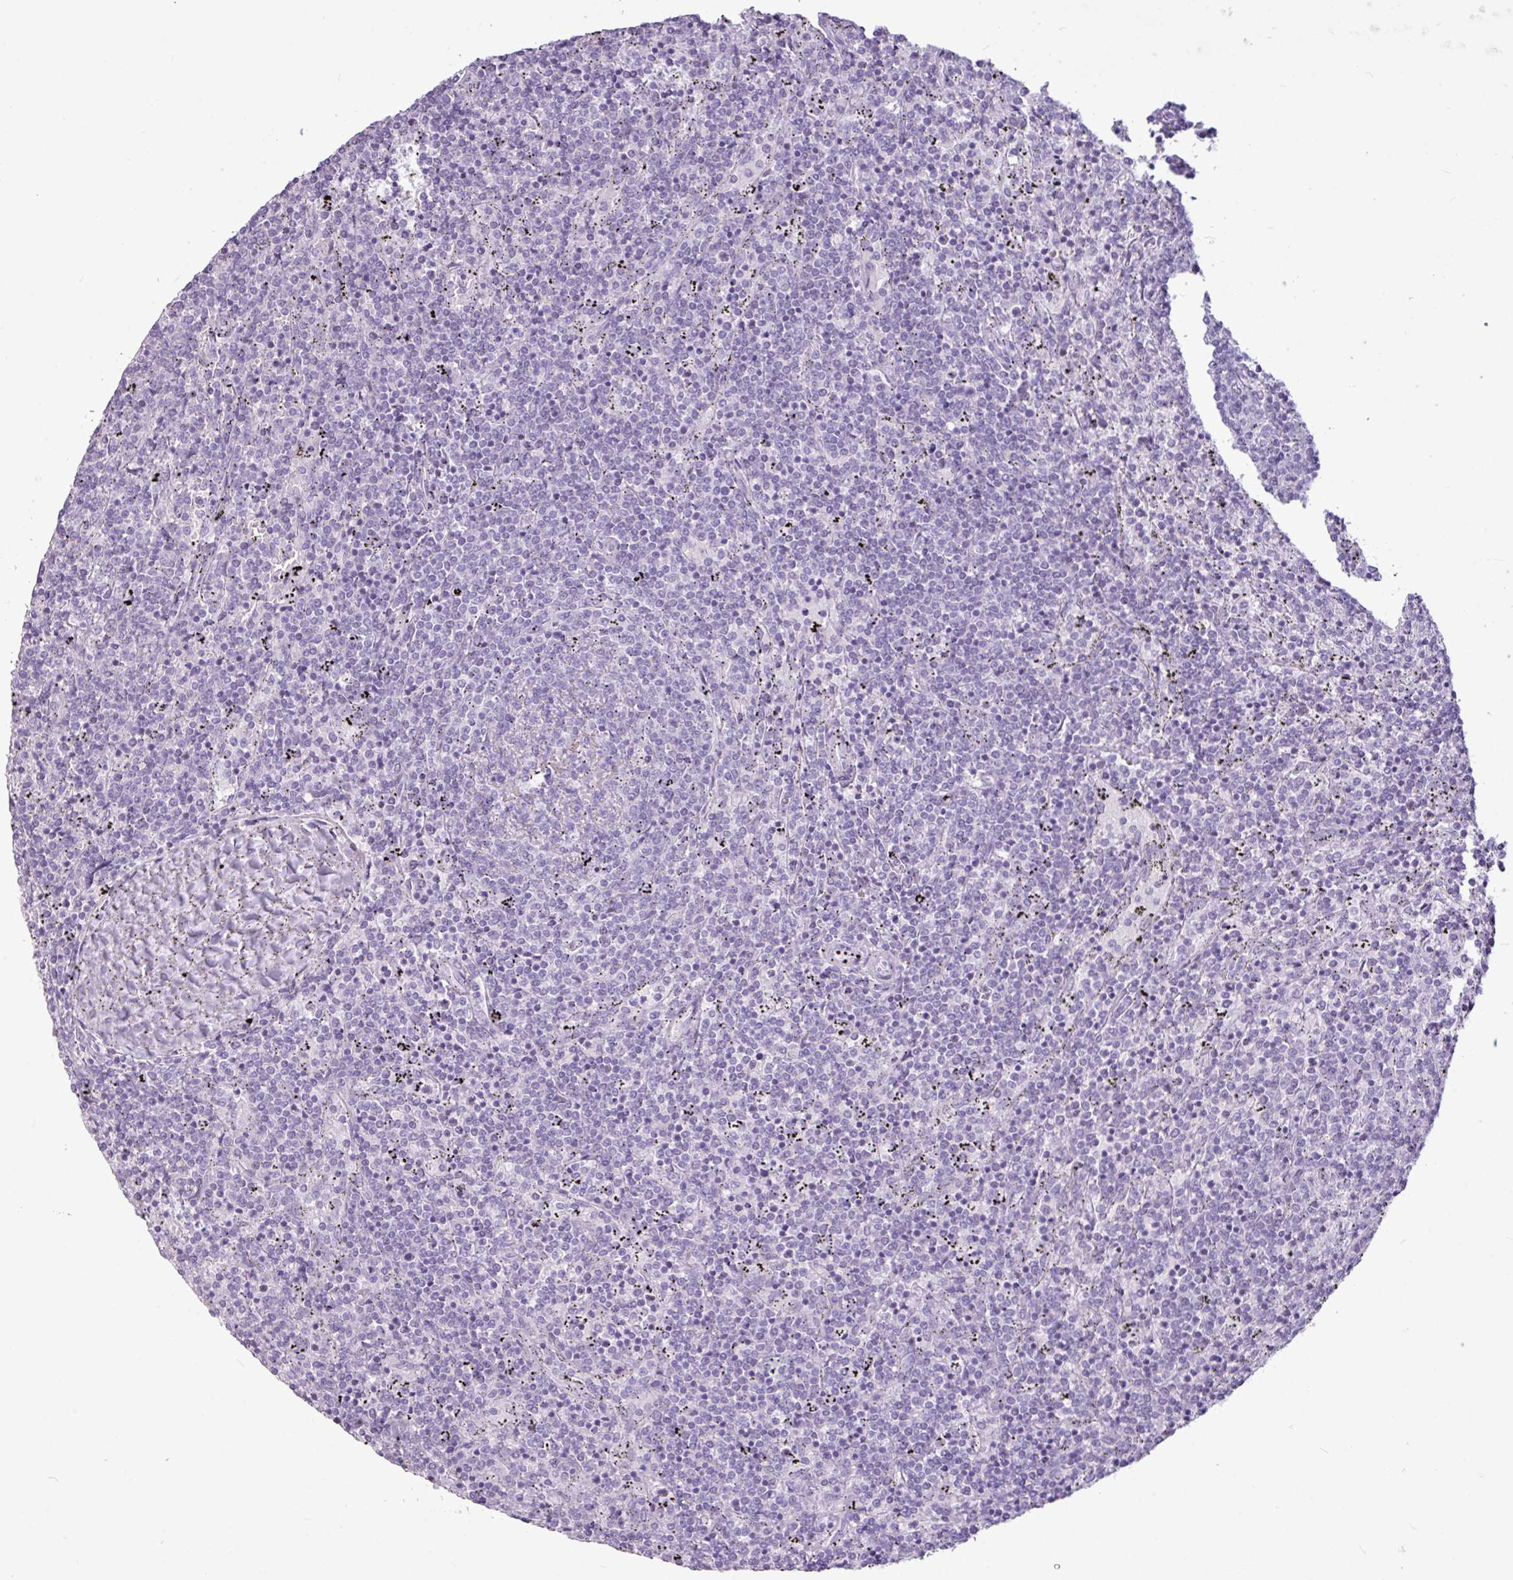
{"staining": {"intensity": "negative", "quantity": "none", "location": "none"}, "tissue": "lymphoma", "cell_type": "Tumor cells", "image_type": "cancer", "snomed": [{"axis": "morphology", "description": "Malignant lymphoma, non-Hodgkin's type, Low grade"}, {"axis": "topography", "description": "Spleen"}], "caption": "Histopathology image shows no significant protein expression in tumor cells of lymphoma.", "gene": "AMY2A", "patient": {"sex": "female", "age": 50}}